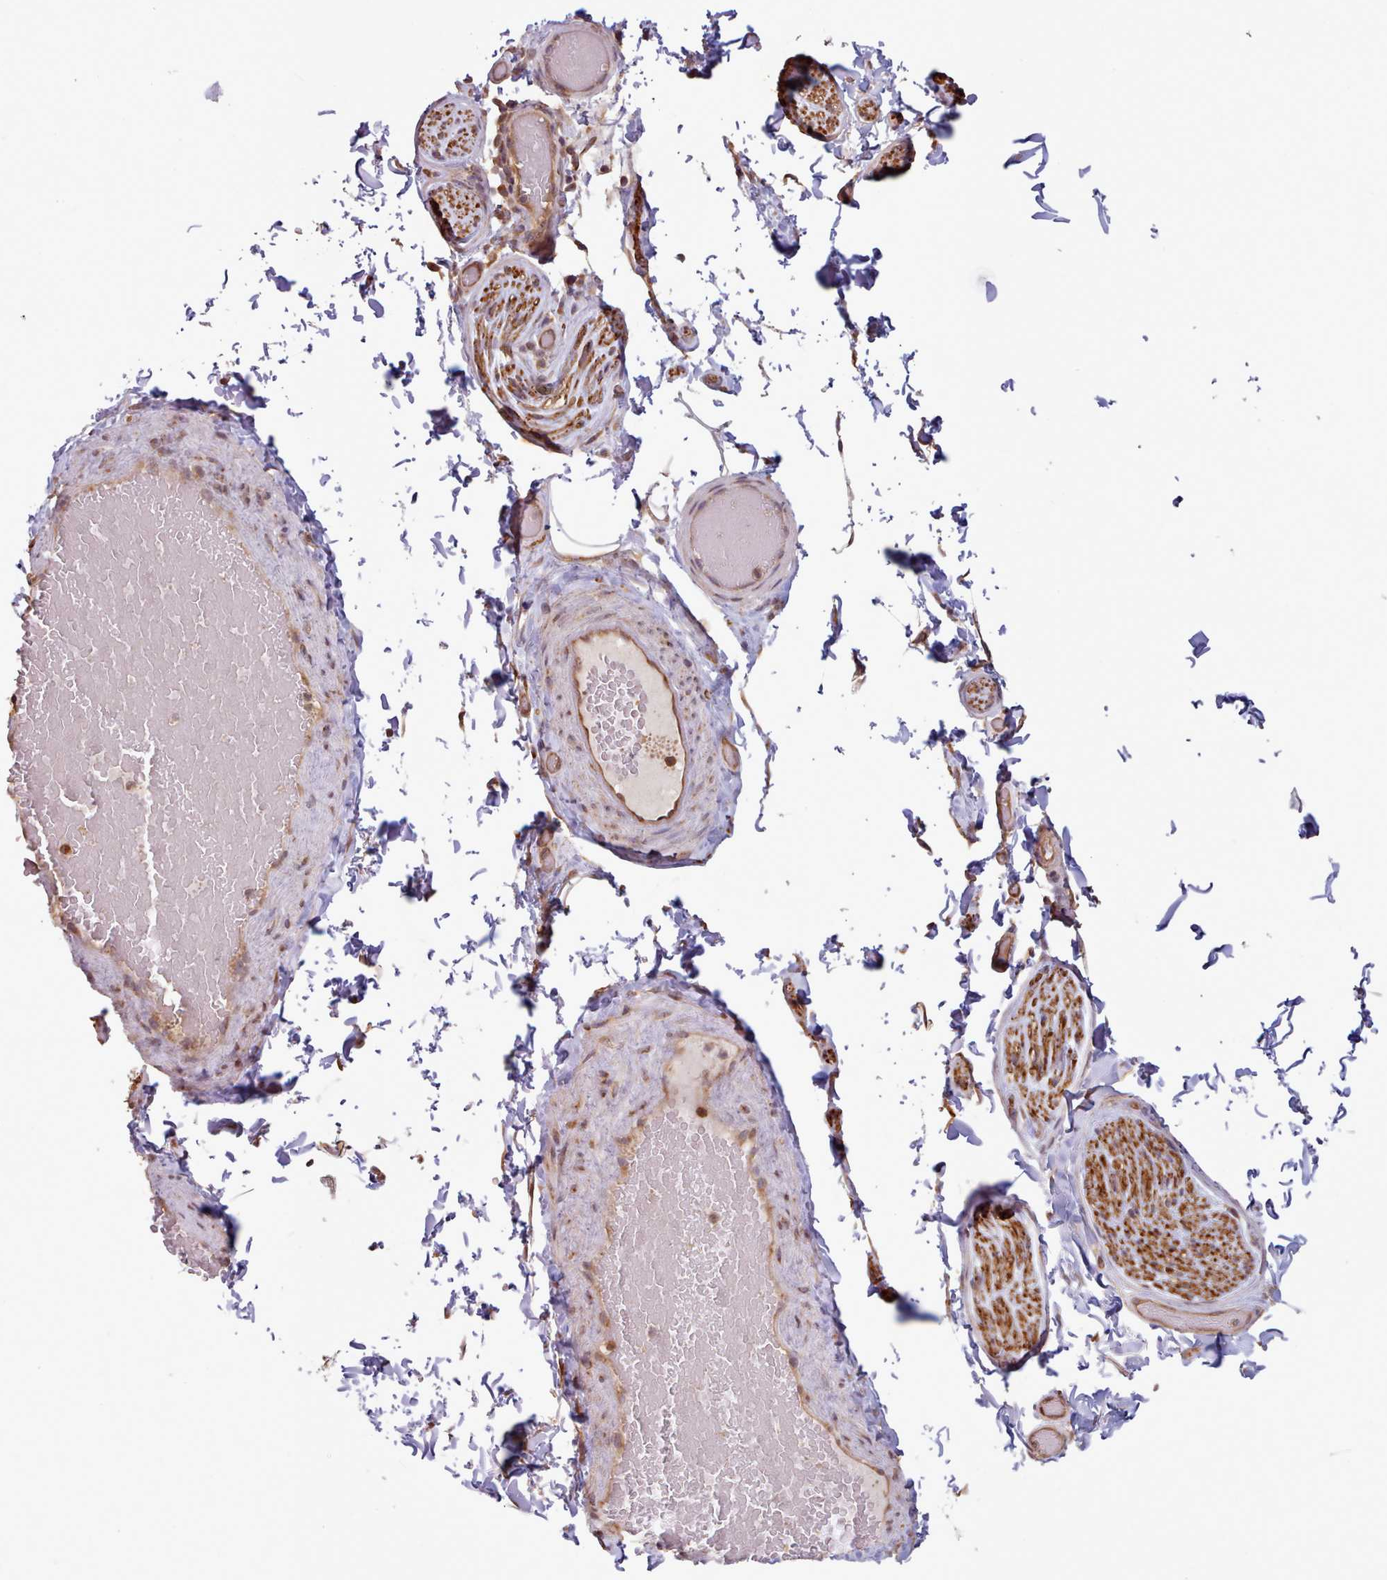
{"staining": {"intensity": "negative", "quantity": "none", "location": "none"}, "tissue": "adipose tissue", "cell_type": "Adipocytes", "image_type": "normal", "snomed": [{"axis": "morphology", "description": "Normal tissue, NOS"}, {"axis": "topography", "description": "Soft tissue"}, {"axis": "topography", "description": "Vascular tissue"}, {"axis": "topography", "description": "Peripheral nerve tissue"}], "caption": "A micrograph of adipose tissue stained for a protein demonstrates no brown staining in adipocytes. (DAB immunohistochemistry (IHC), high magnification).", "gene": "CRYBG1", "patient": {"sex": "male", "age": 32}}